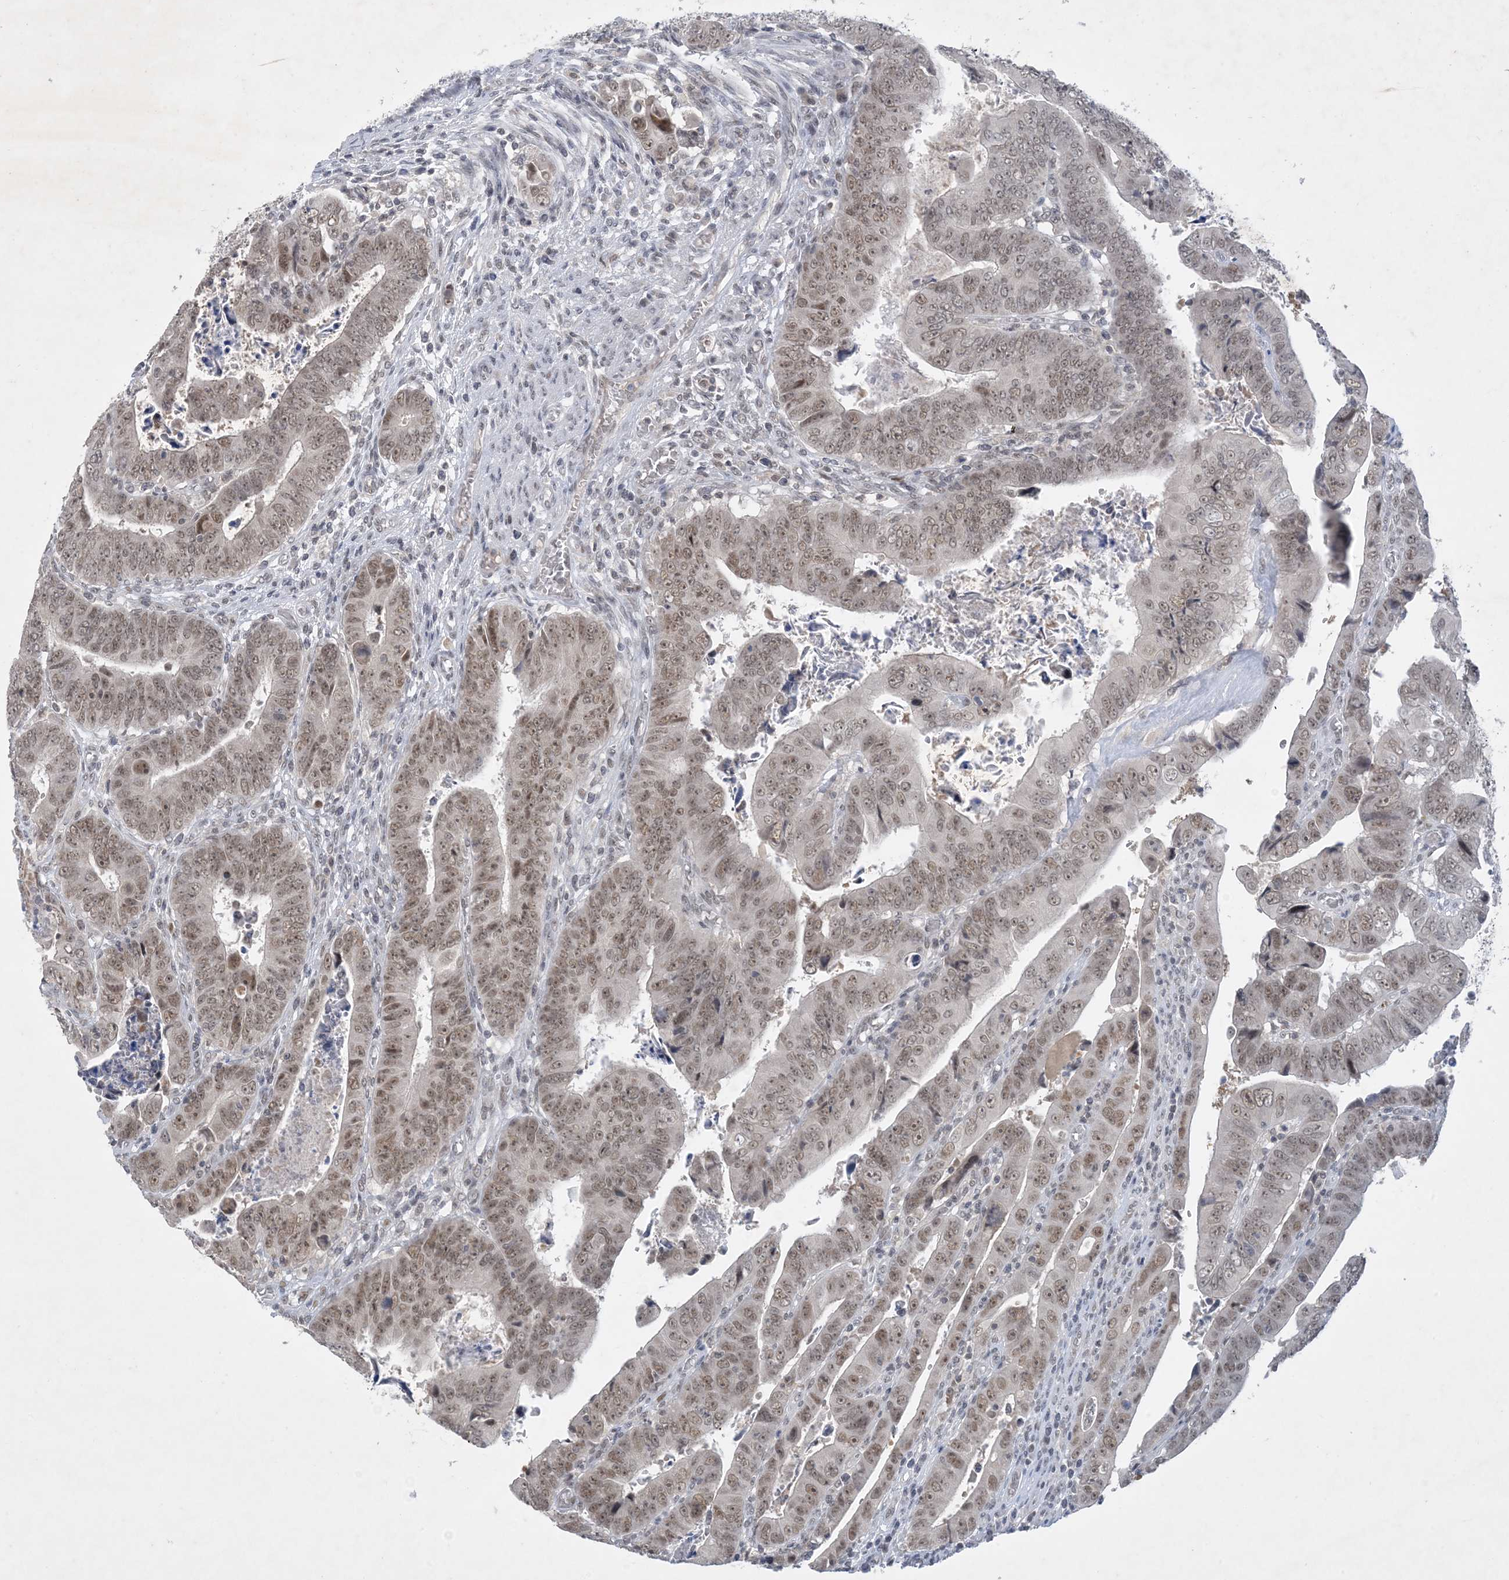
{"staining": {"intensity": "moderate", "quantity": ">75%", "location": "nuclear"}, "tissue": "colorectal cancer", "cell_type": "Tumor cells", "image_type": "cancer", "snomed": [{"axis": "morphology", "description": "Normal tissue, NOS"}, {"axis": "morphology", "description": "Adenocarcinoma, NOS"}, {"axis": "topography", "description": "Rectum"}], "caption": "Immunohistochemical staining of colorectal cancer demonstrates medium levels of moderate nuclear positivity in approximately >75% of tumor cells.", "gene": "ZNF674", "patient": {"sex": "female", "age": 65}}